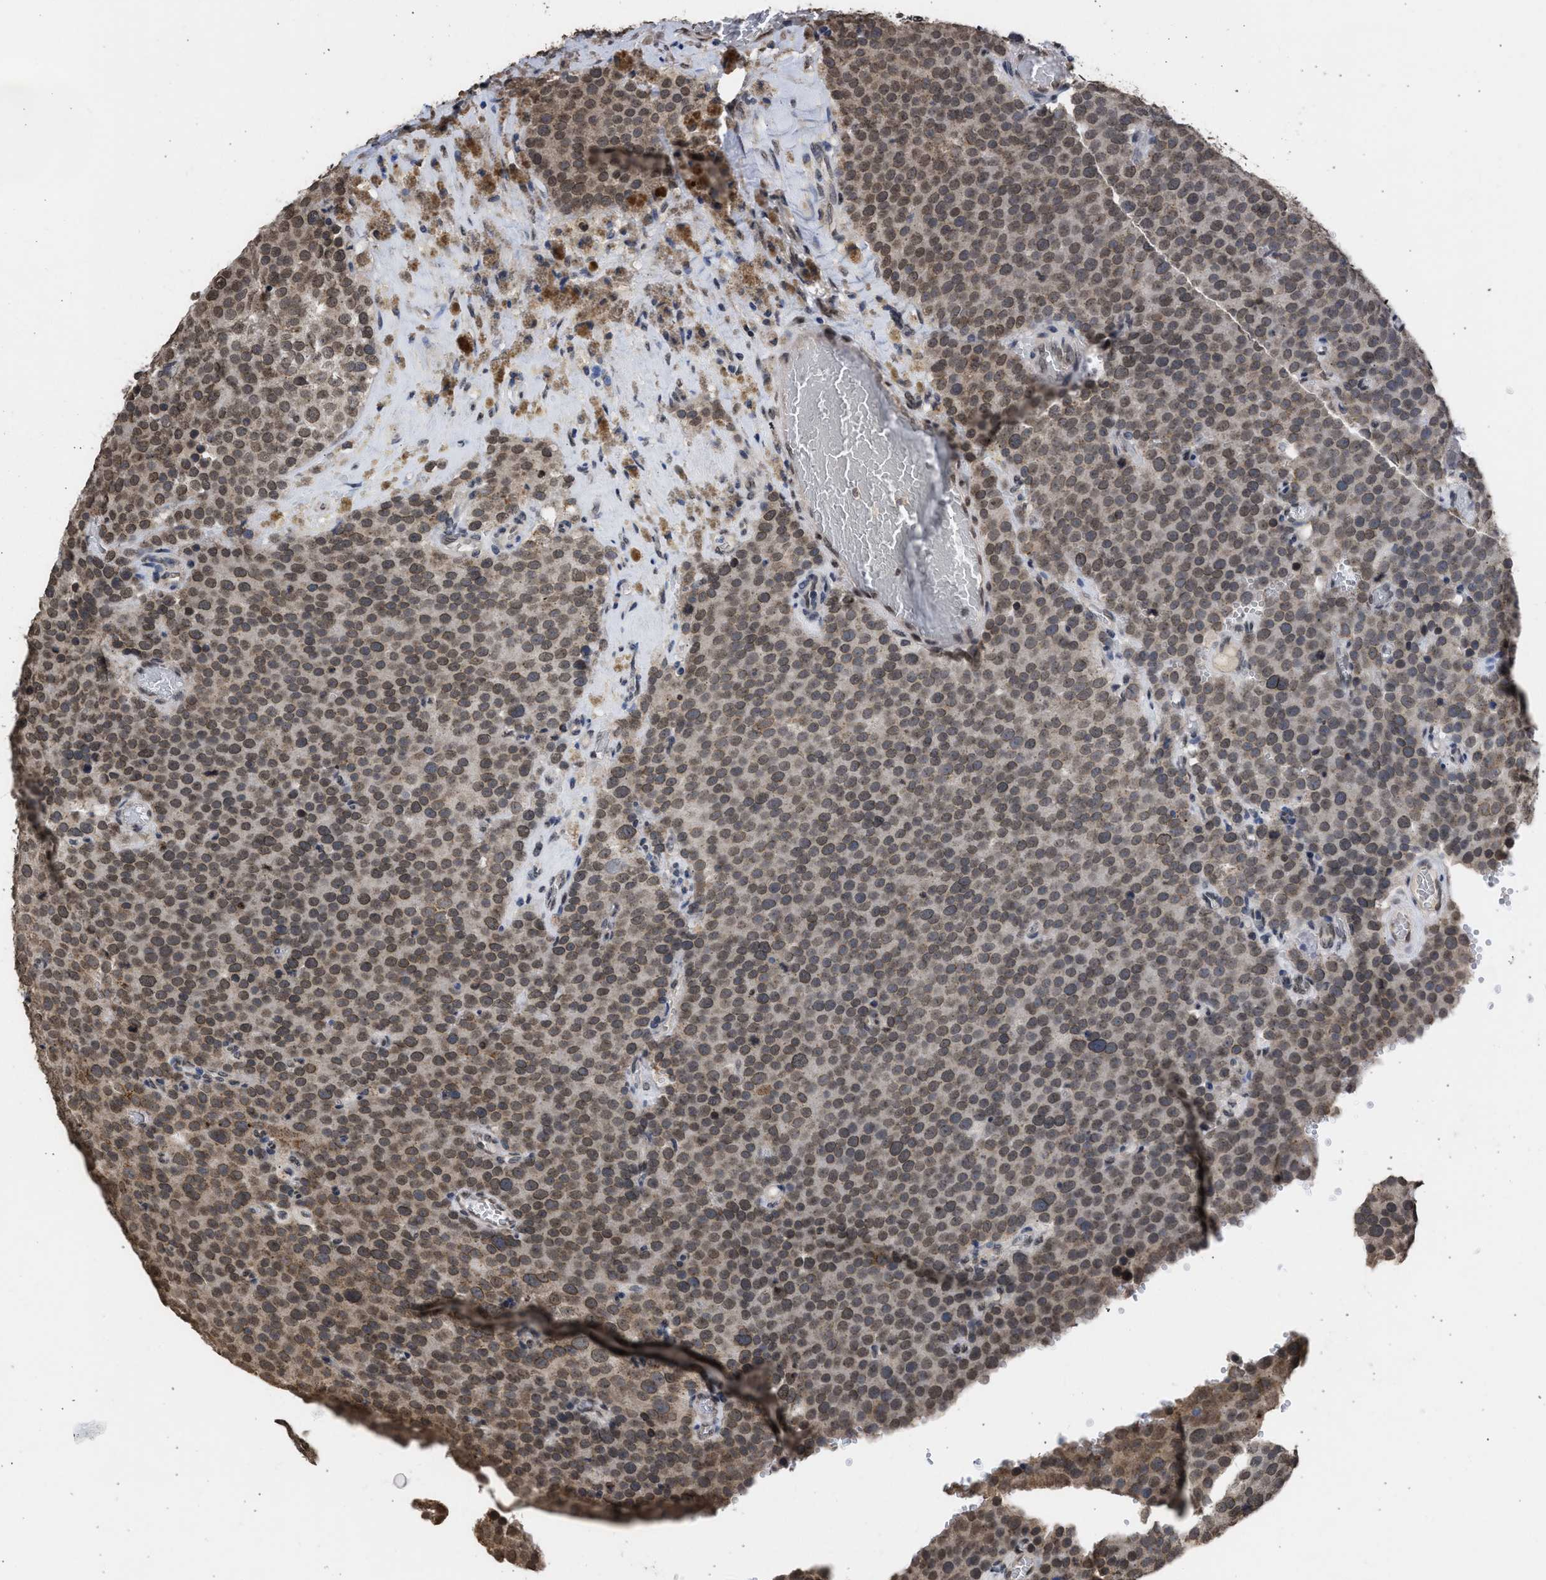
{"staining": {"intensity": "weak", "quantity": "<25%", "location": "cytoplasmic/membranous,nuclear"}, "tissue": "testis cancer", "cell_type": "Tumor cells", "image_type": "cancer", "snomed": [{"axis": "morphology", "description": "Normal tissue, NOS"}, {"axis": "morphology", "description": "Seminoma, NOS"}, {"axis": "topography", "description": "Testis"}], "caption": "IHC histopathology image of testis cancer (seminoma) stained for a protein (brown), which exhibits no expression in tumor cells.", "gene": "NUP35", "patient": {"sex": "male", "age": 71}}